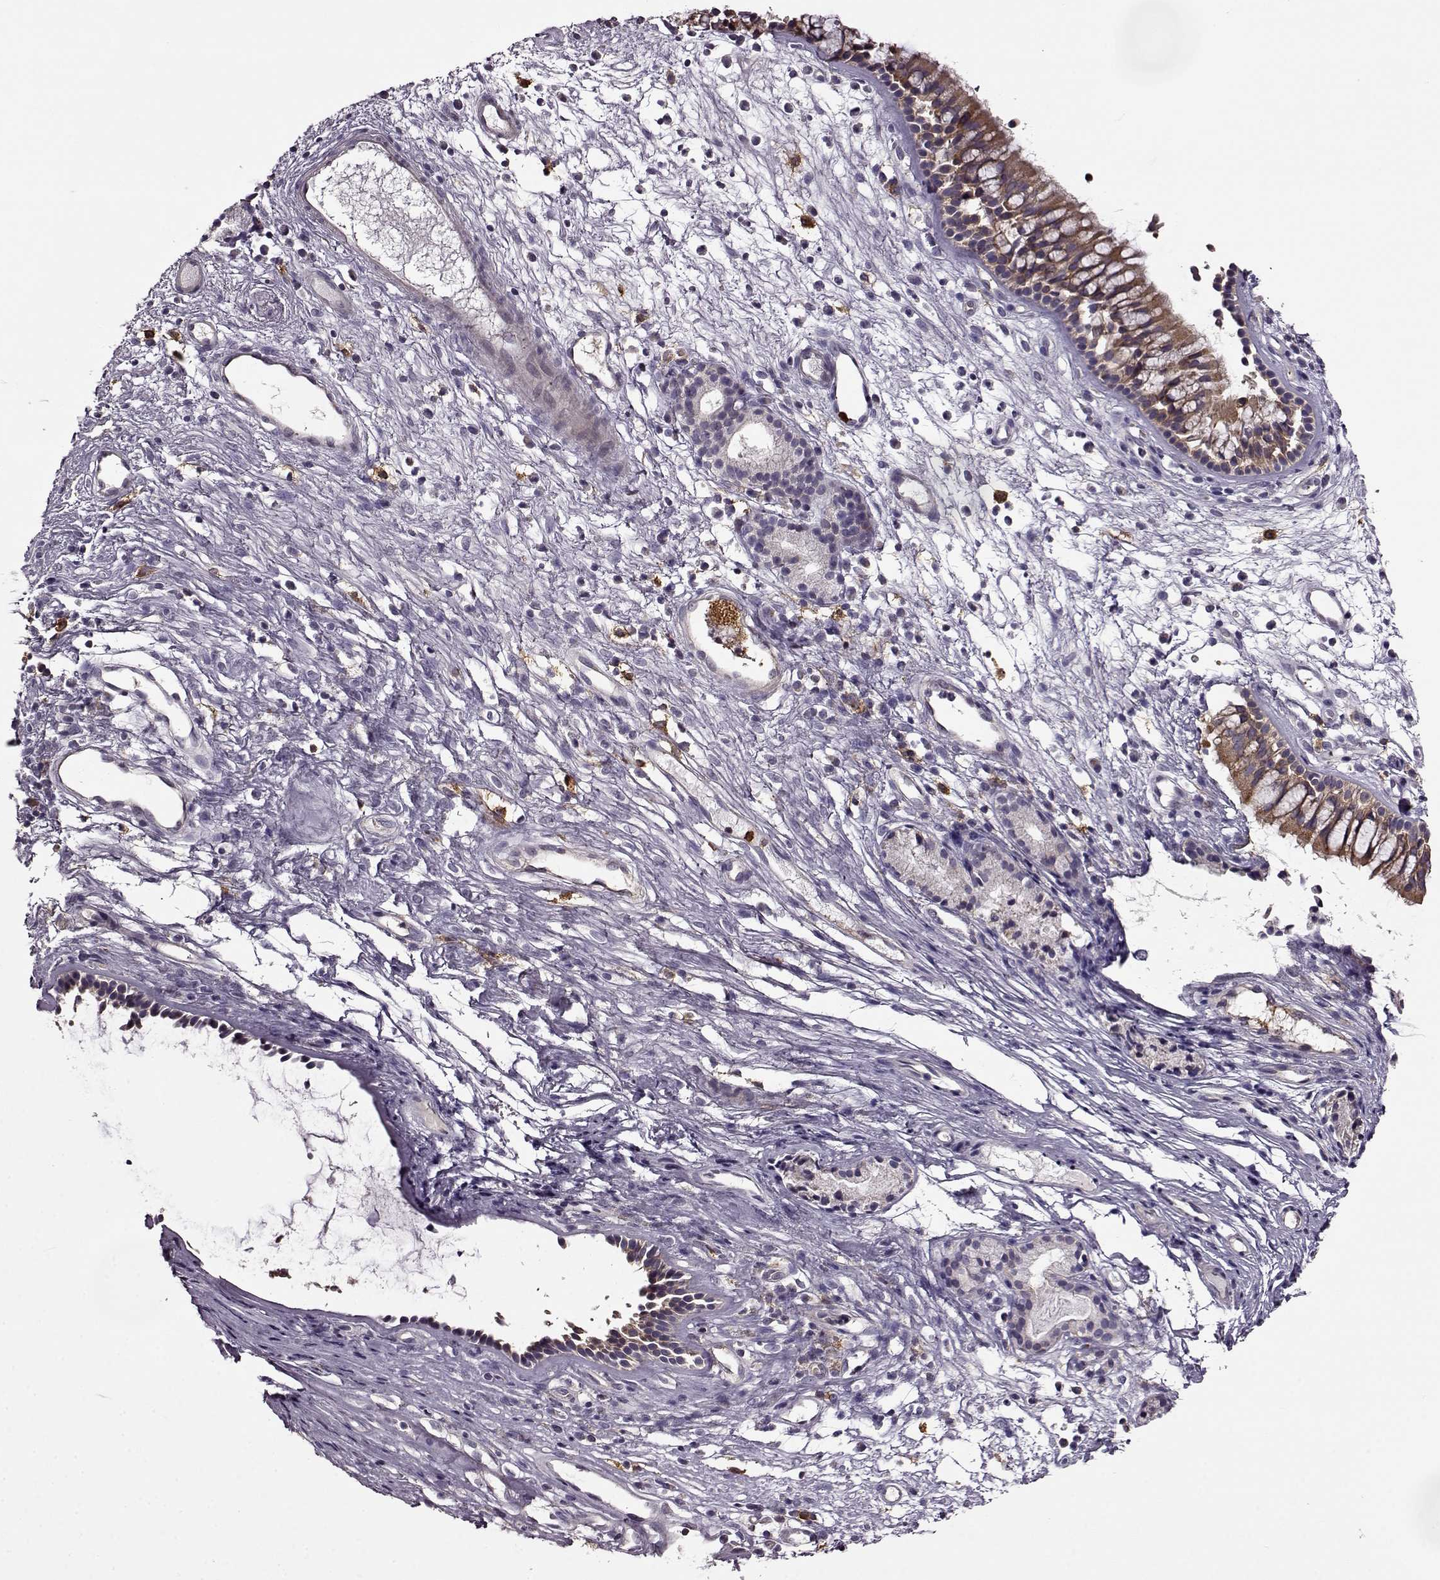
{"staining": {"intensity": "moderate", "quantity": "25%-75%", "location": "cytoplasmic/membranous"}, "tissue": "nasopharynx", "cell_type": "Respiratory epithelial cells", "image_type": "normal", "snomed": [{"axis": "morphology", "description": "Normal tissue, NOS"}, {"axis": "topography", "description": "Nasopharynx"}], "caption": "Brown immunohistochemical staining in benign human nasopharynx displays moderate cytoplasmic/membranous staining in approximately 25%-75% of respiratory epithelial cells.", "gene": "MTSS1", "patient": {"sex": "male", "age": 77}}